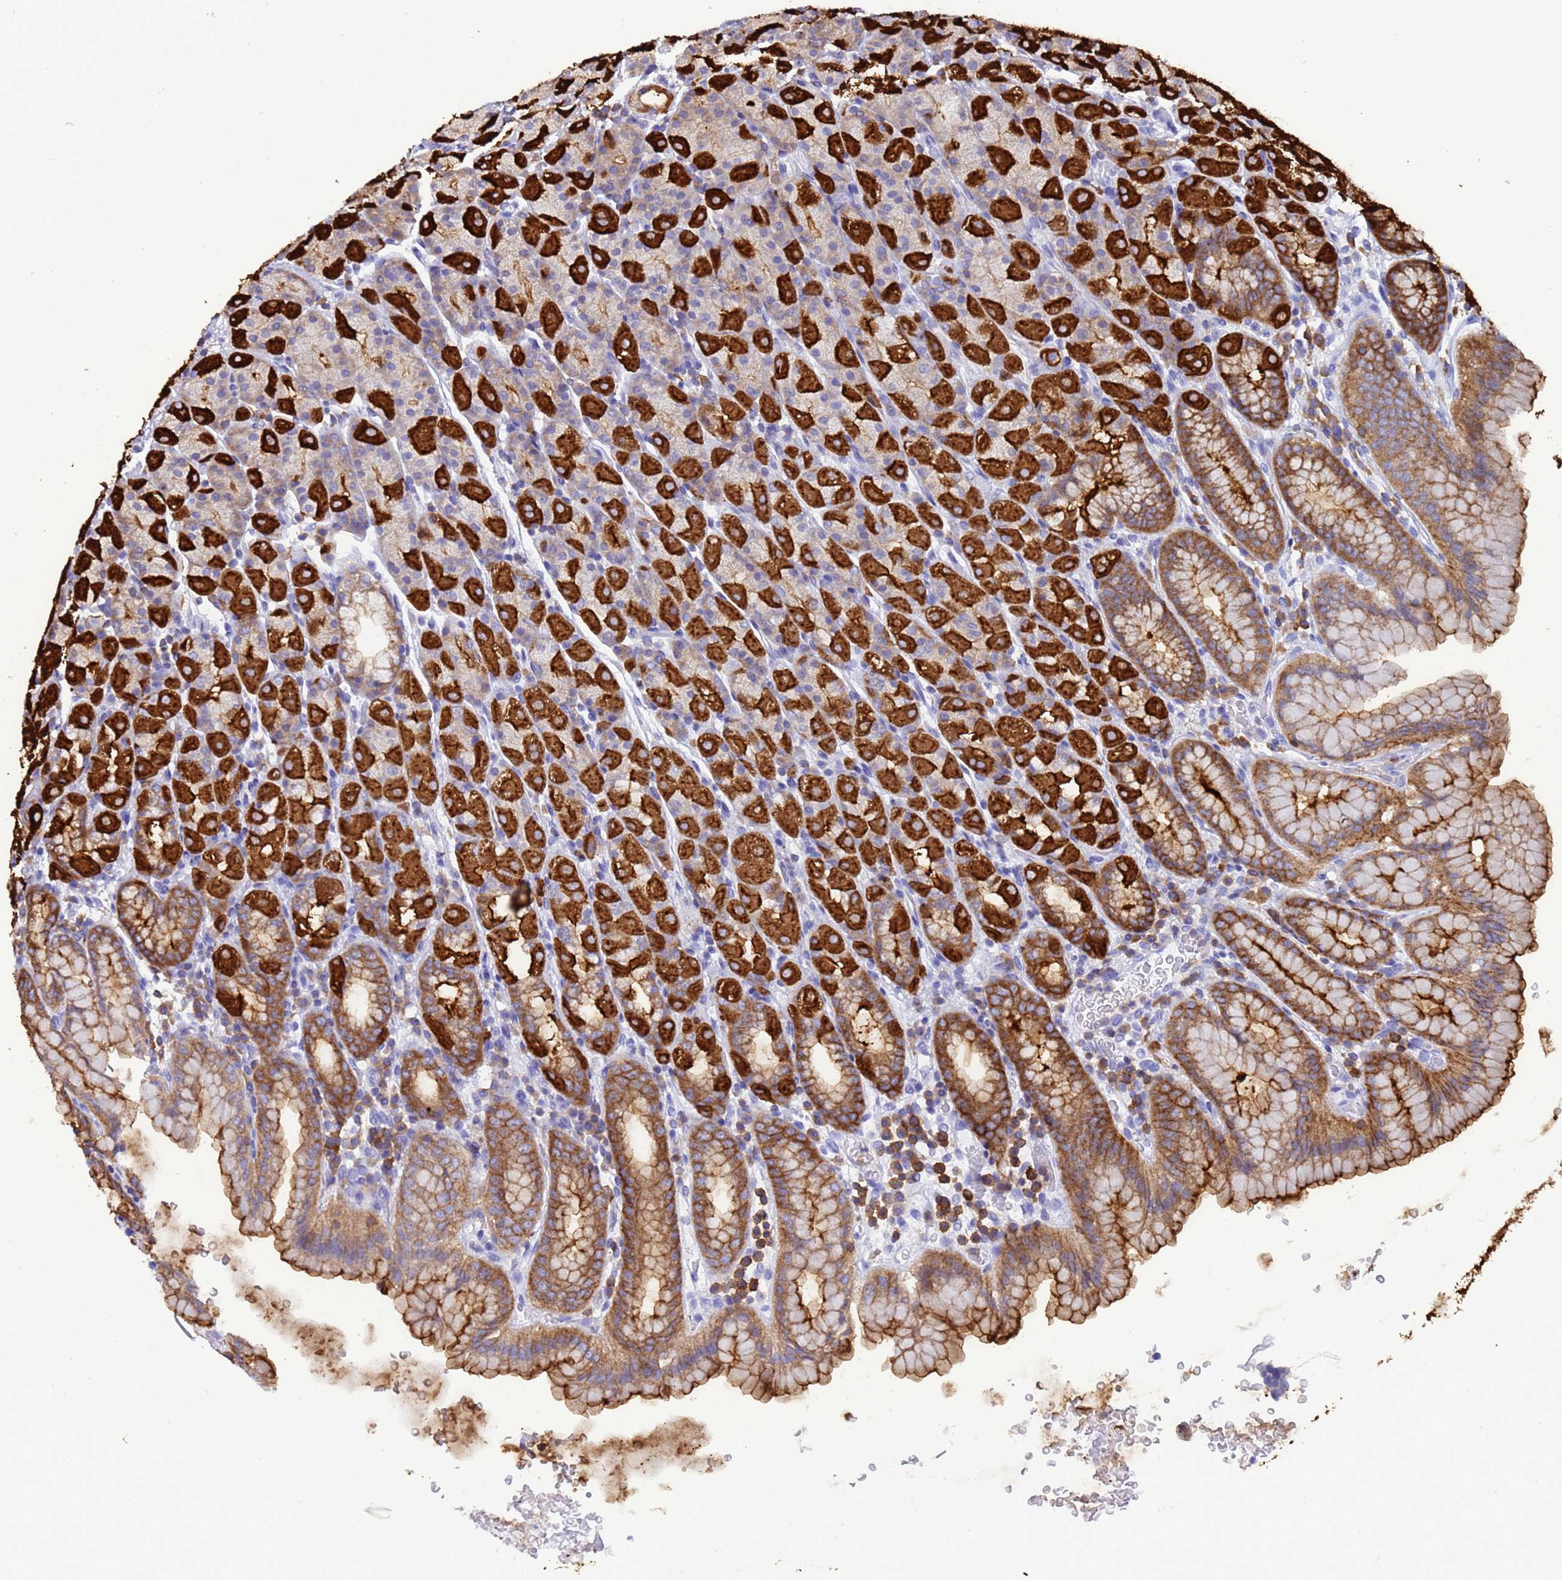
{"staining": {"intensity": "strong", "quantity": "25%-75%", "location": "cytoplasmic/membranous"}, "tissue": "stomach", "cell_type": "Glandular cells", "image_type": "normal", "snomed": [{"axis": "morphology", "description": "Normal tissue, NOS"}, {"axis": "topography", "description": "Stomach, upper"}], "caption": "Immunohistochemistry (IHC) histopathology image of normal stomach: human stomach stained using immunohistochemistry (IHC) reveals high levels of strong protein expression localized specifically in the cytoplasmic/membranous of glandular cells, appearing as a cytoplasmic/membranous brown color.", "gene": "EZR", "patient": {"sex": "male", "age": 68}}